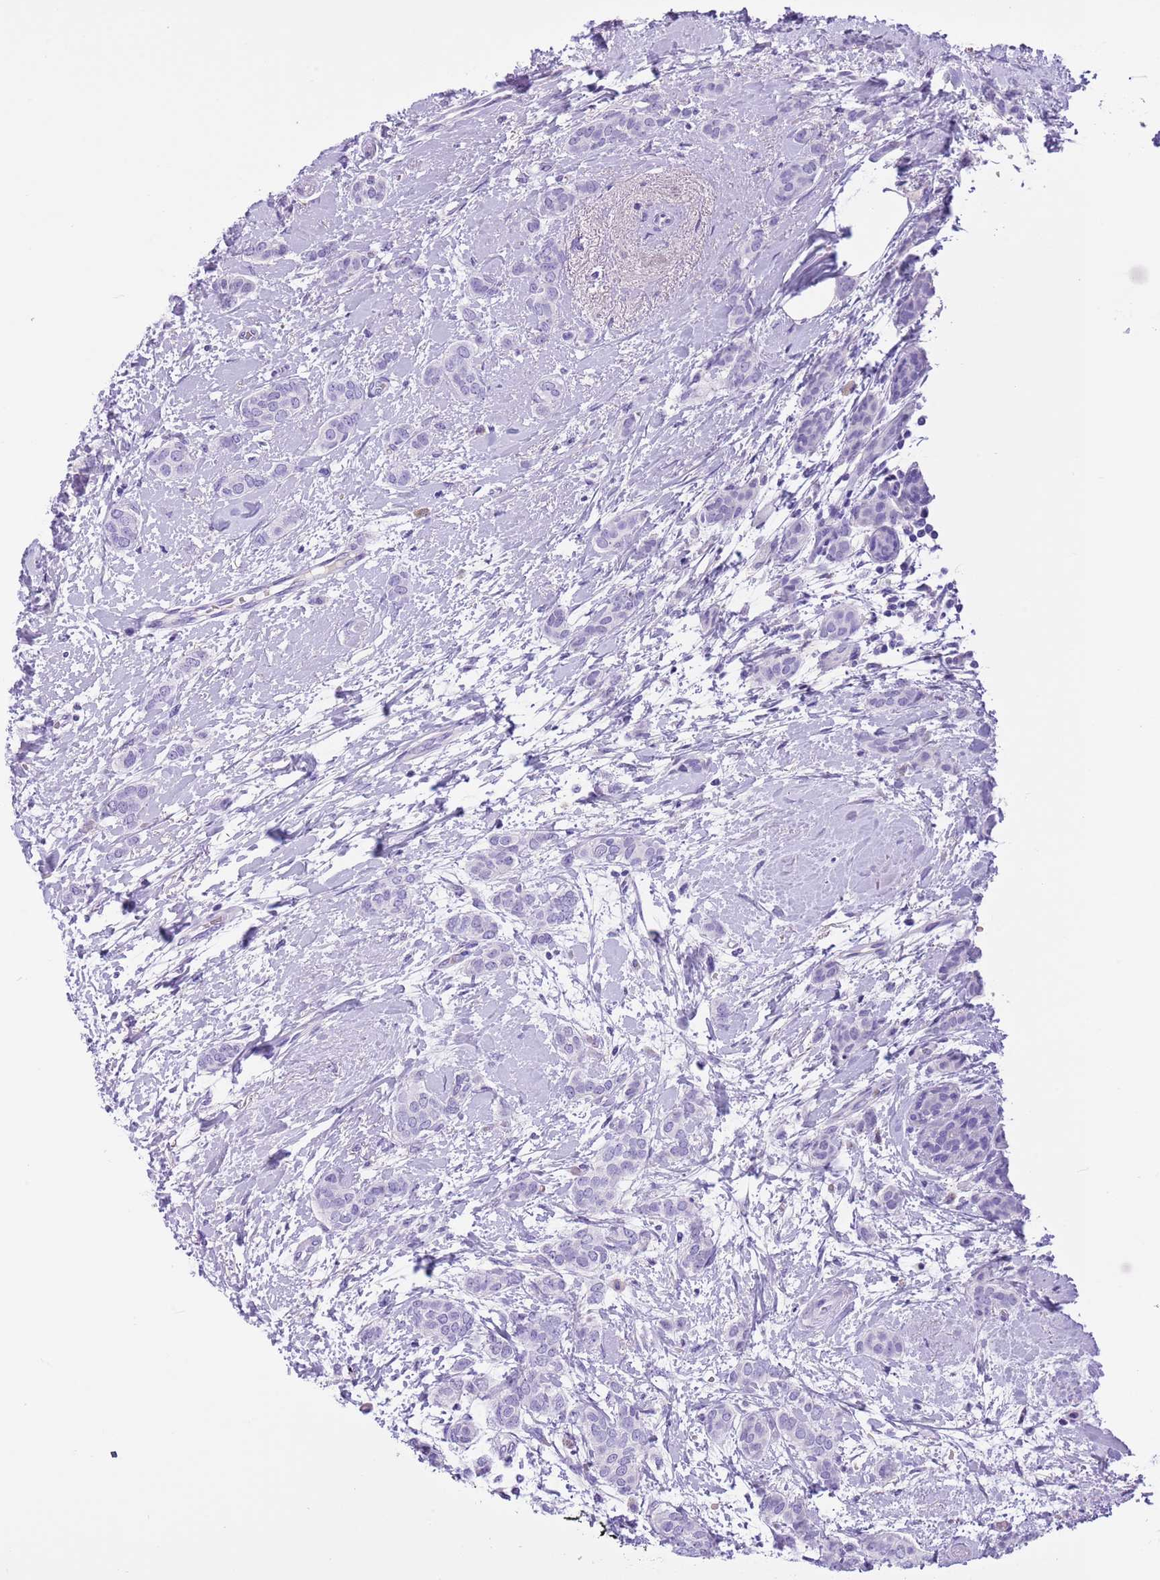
{"staining": {"intensity": "negative", "quantity": "none", "location": "none"}, "tissue": "breast cancer", "cell_type": "Tumor cells", "image_type": "cancer", "snomed": [{"axis": "morphology", "description": "Duct carcinoma"}, {"axis": "topography", "description": "Breast"}], "caption": "Micrograph shows no protein positivity in tumor cells of breast cancer tissue. (Stains: DAB immunohistochemistry with hematoxylin counter stain, Microscopy: brightfield microscopy at high magnification).", "gene": "TBC1D10B", "patient": {"sex": "female", "age": 72}}